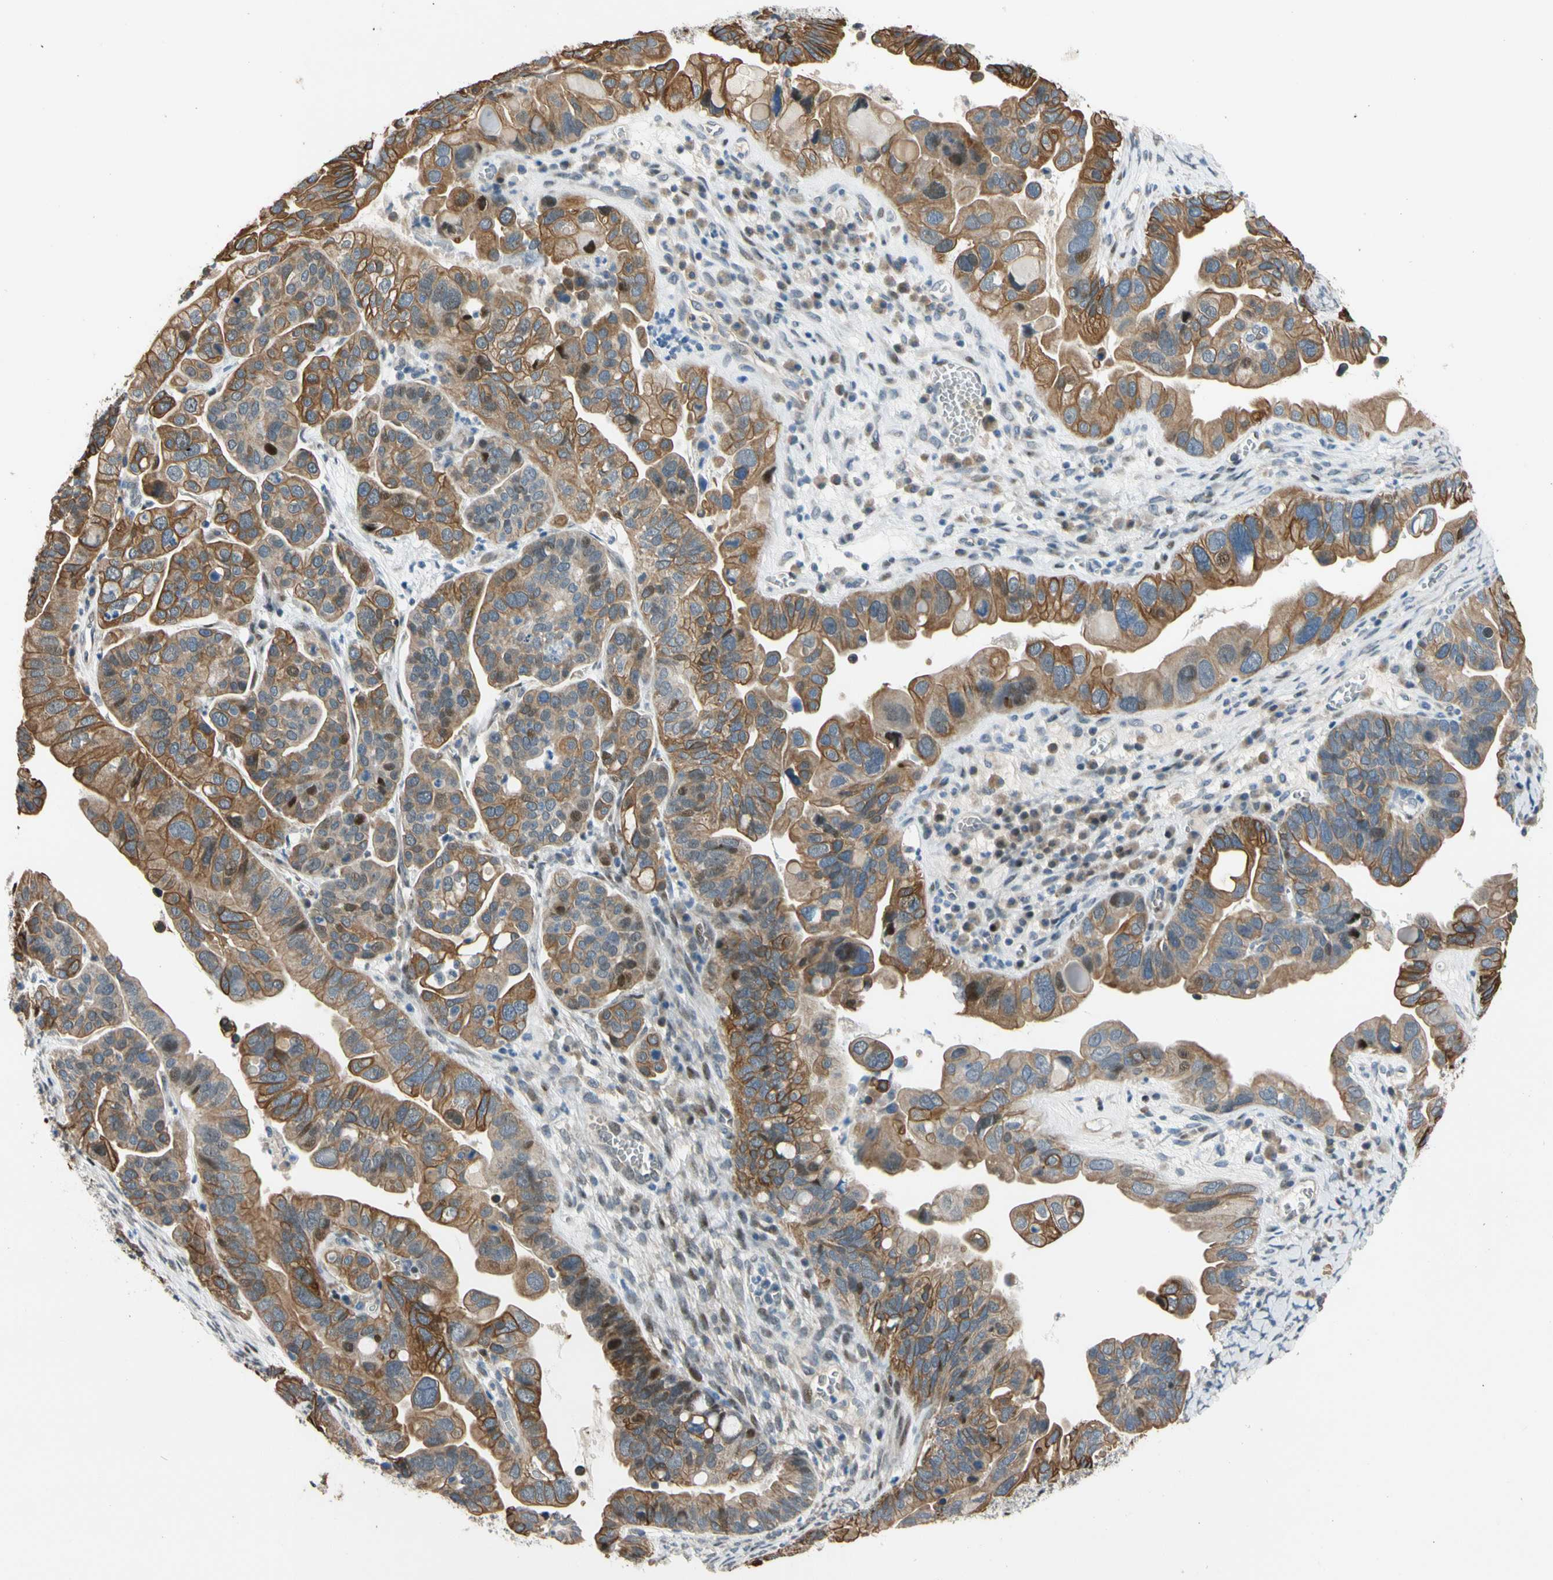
{"staining": {"intensity": "moderate", "quantity": ">75%", "location": "cytoplasmic/membranous,nuclear"}, "tissue": "ovarian cancer", "cell_type": "Tumor cells", "image_type": "cancer", "snomed": [{"axis": "morphology", "description": "Cystadenocarcinoma, serous, NOS"}, {"axis": "topography", "description": "Ovary"}], "caption": "Immunohistochemical staining of ovarian serous cystadenocarcinoma reveals medium levels of moderate cytoplasmic/membranous and nuclear protein positivity in approximately >75% of tumor cells.", "gene": "ZNF184", "patient": {"sex": "female", "age": 56}}